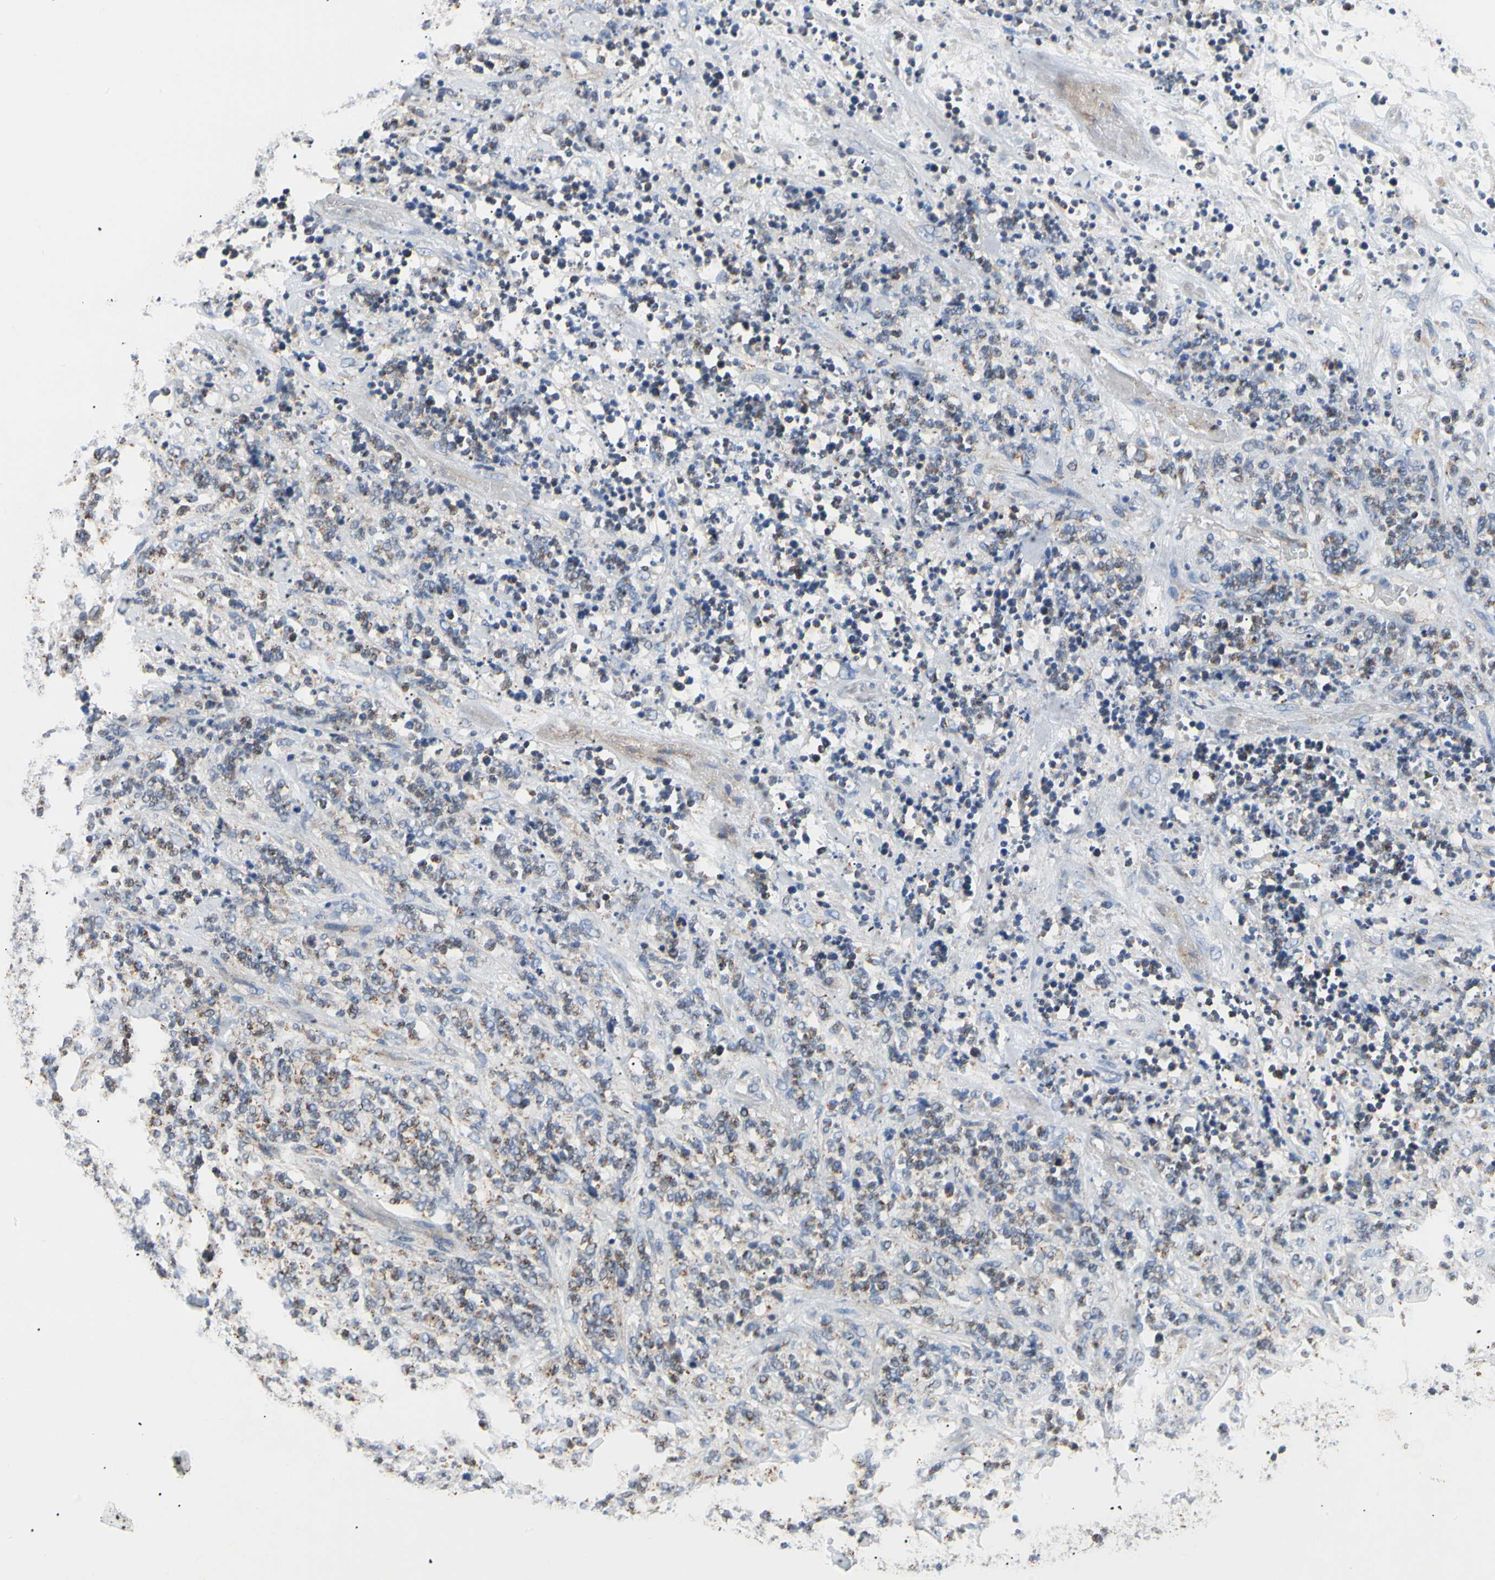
{"staining": {"intensity": "moderate", "quantity": "25%-75%", "location": "cytoplasmic/membranous"}, "tissue": "lymphoma", "cell_type": "Tumor cells", "image_type": "cancer", "snomed": [{"axis": "morphology", "description": "Malignant lymphoma, non-Hodgkin's type, High grade"}, {"axis": "topography", "description": "Soft tissue"}], "caption": "An image of lymphoma stained for a protein demonstrates moderate cytoplasmic/membranous brown staining in tumor cells.", "gene": "ACAT1", "patient": {"sex": "male", "age": 18}}